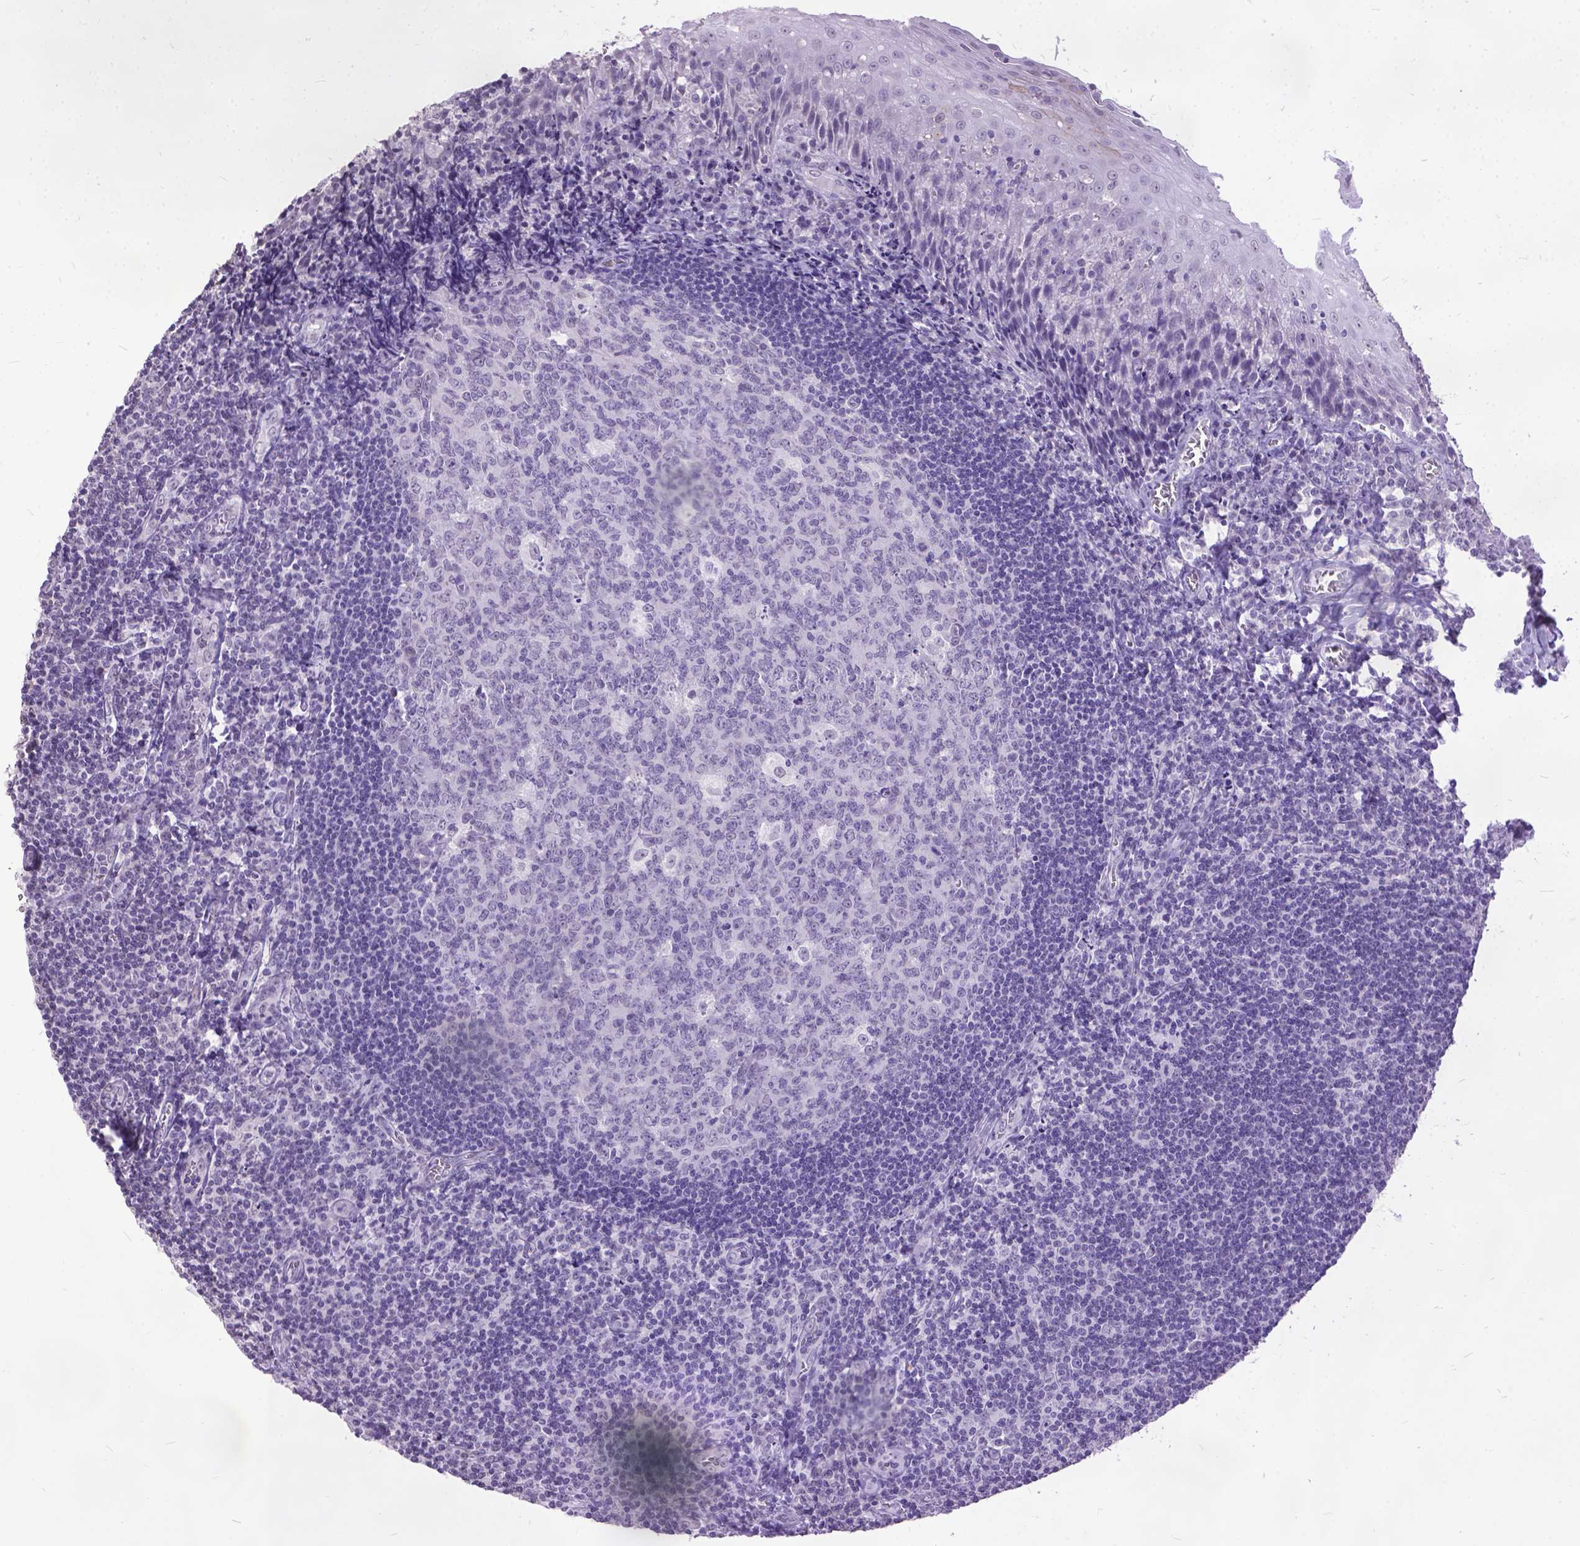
{"staining": {"intensity": "negative", "quantity": "none", "location": "none"}, "tissue": "tonsil", "cell_type": "Germinal center cells", "image_type": "normal", "snomed": [{"axis": "morphology", "description": "Normal tissue, NOS"}, {"axis": "morphology", "description": "Inflammation, NOS"}, {"axis": "topography", "description": "Tonsil"}], "caption": "Tonsil was stained to show a protein in brown. There is no significant staining in germinal center cells. (DAB immunohistochemistry (IHC), high magnification).", "gene": "MARCHF10", "patient": {"sex": "female", "age": 31}}